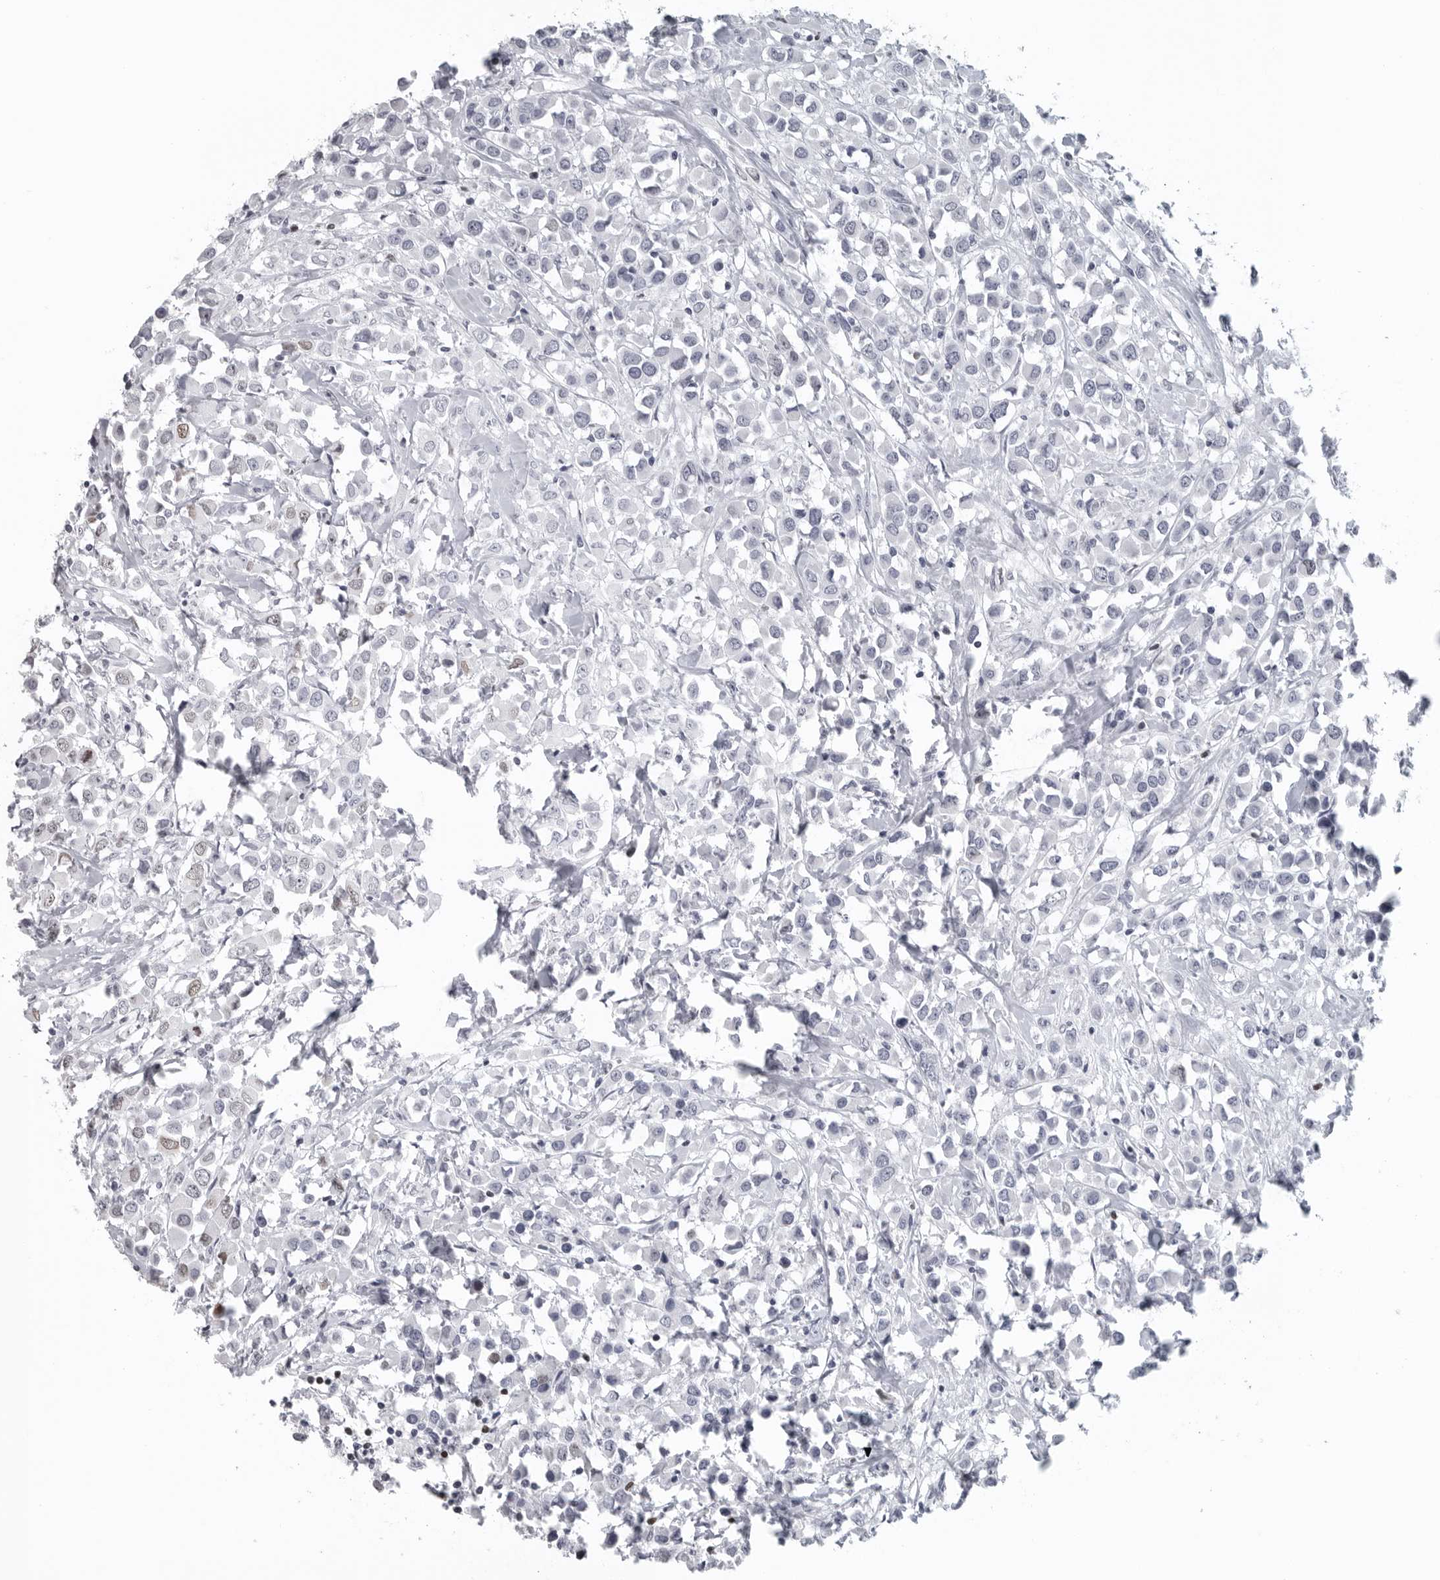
{"staining": {"intensity": "negative", "quantity": "none", "location": "none"}, "tissue": "breast cancer", "cell_type": "Tumor cells", "image_type": "cancer", "snomed": [{"axis": "morphology", "description": "Duct carcinoma"}, {"axis": "topography", "description": "Breast"}], "caption": "Immunohistochemistry (IHC) photomicrograph of neoplastic tissue: breast intraductal carcinoma stained with DAB demonstrates no significant protein positivity in tumor cells.", "gene": "SATB2", "patient": {"sex": "female", "age": 61}}